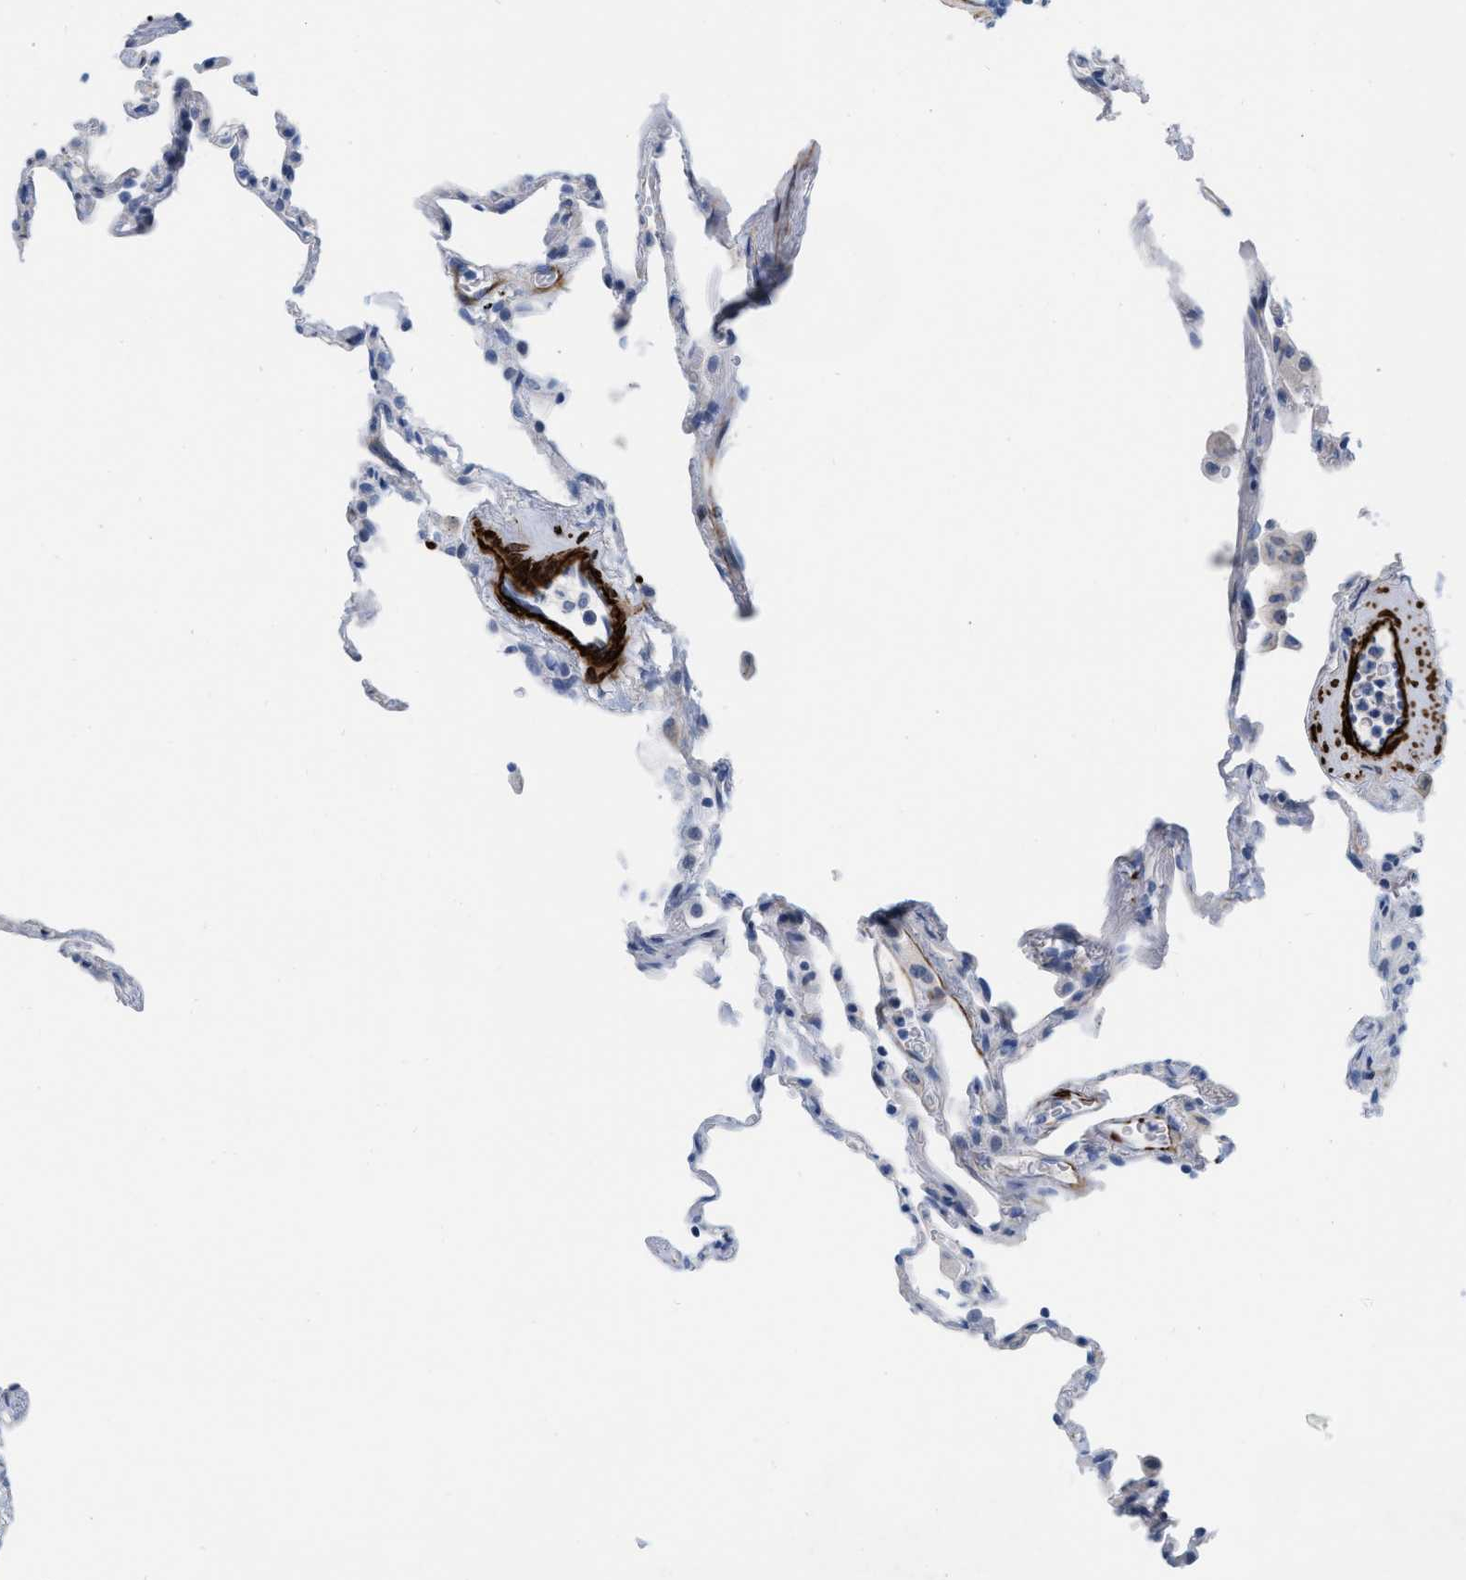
{"staining": {"intensity": "negative", "quantity": "none", "location": "none"}, "tissue": "lung", "cell_type": "Alveolar cells", "image_type": "normal", "snomed": [{"axis": "morphology", "description": "Normal tissue, NOS"}, {"axis": "topography", "description": "Lung"}], "caption": "DAB (3,3'-diaminobenzidine) immunohistochemical staining of benign human lung exhibits no significant expression in alveolar cells.", "gene": "TAGLN", "patient": {"sex": "male", "age": 59}}